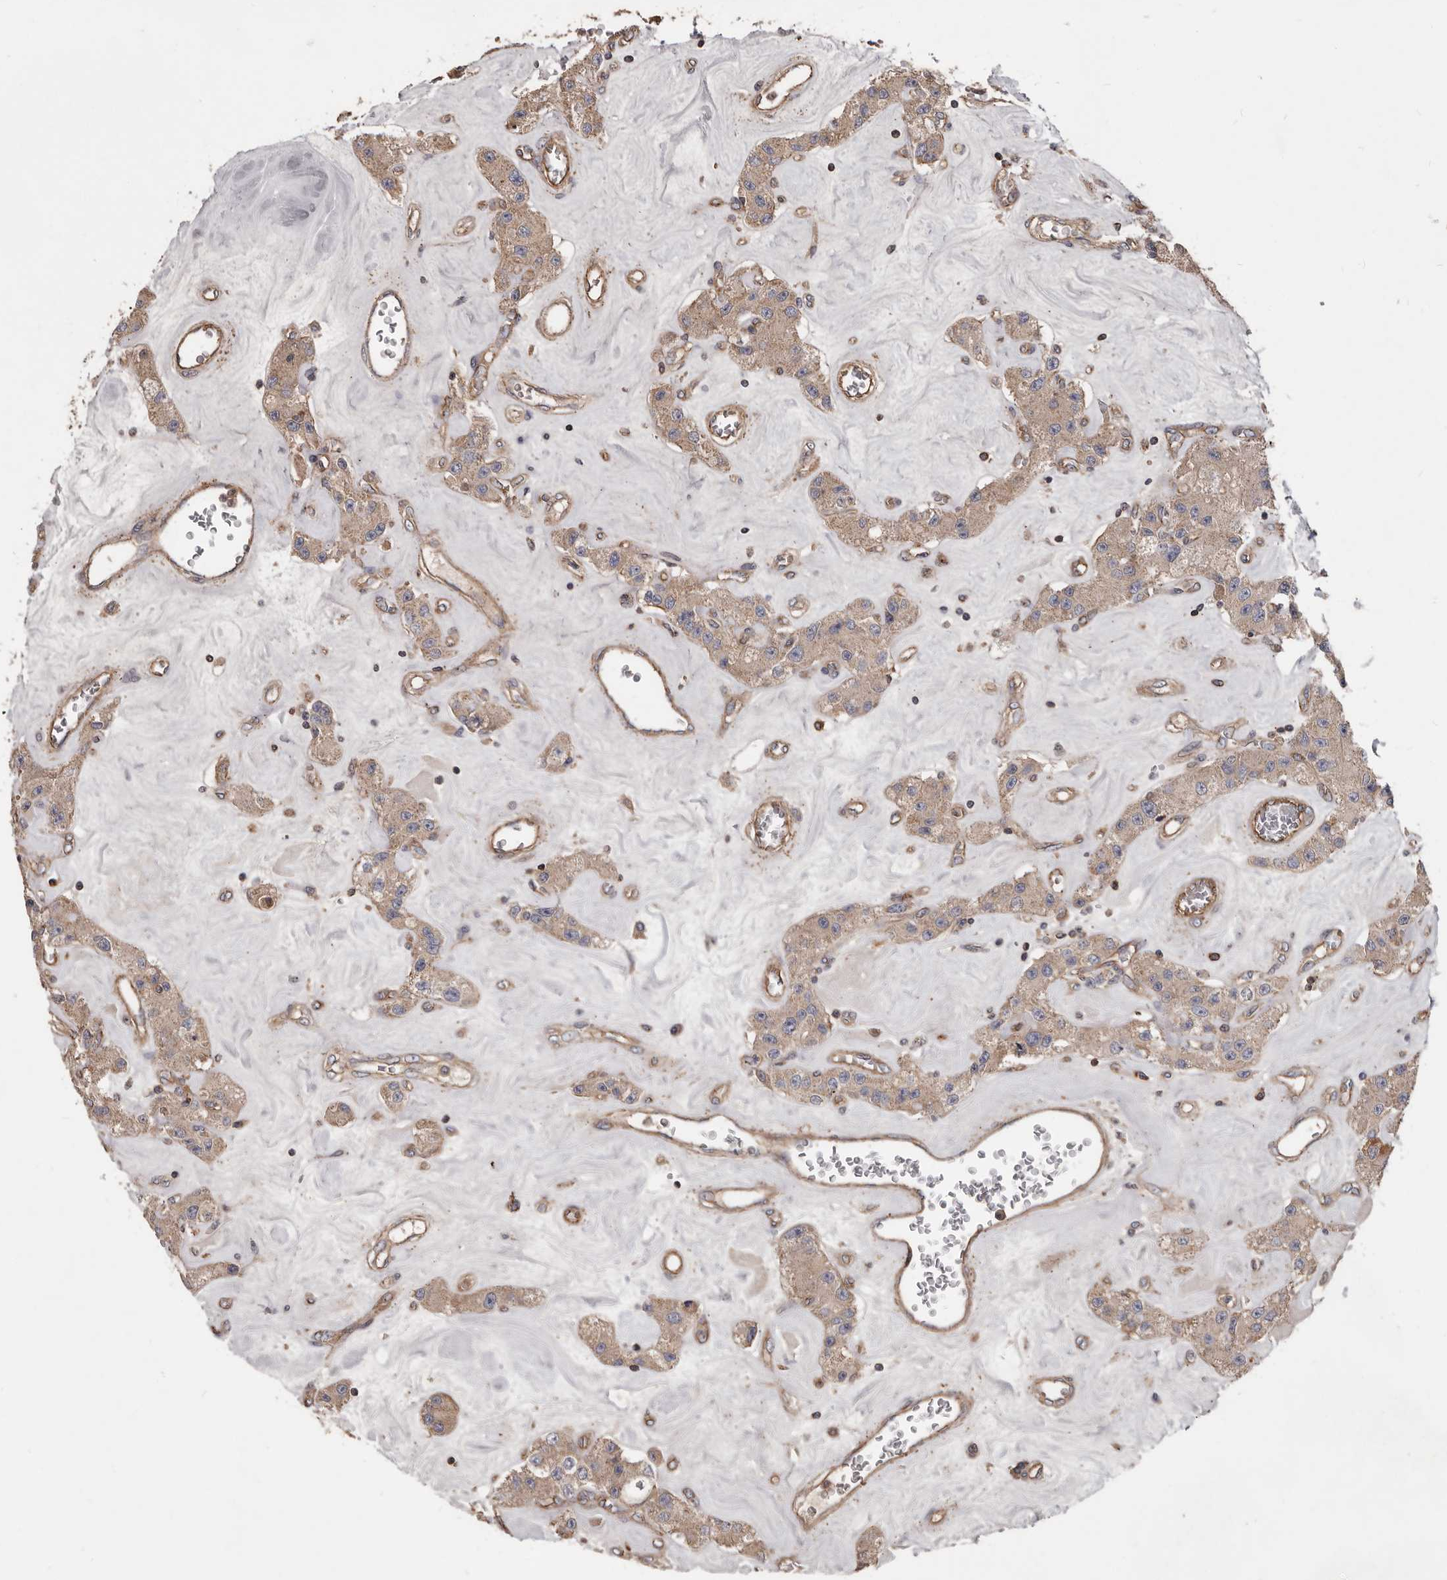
{"staining": {"intensity": "weak", "quantity": ">75%", "location": "cytoplasmic/membranous"}, "tissue": "carcinoid", "cell_type": "Tumor cells", "image_type": "cancer", "snomed": [{"axis": "morphology", "description": "Carcinoid, malignant, NOS"}, {"axis": "topography", "description": "Pancreas"}], "caption": "This is a photomicrograph of IHC staining of carcinoid, which shows weak expression in the cytoplasmic/membranous of tumor cells.", "gene": "PNRC2", "patient": {"sex": "male", "age": 41}}